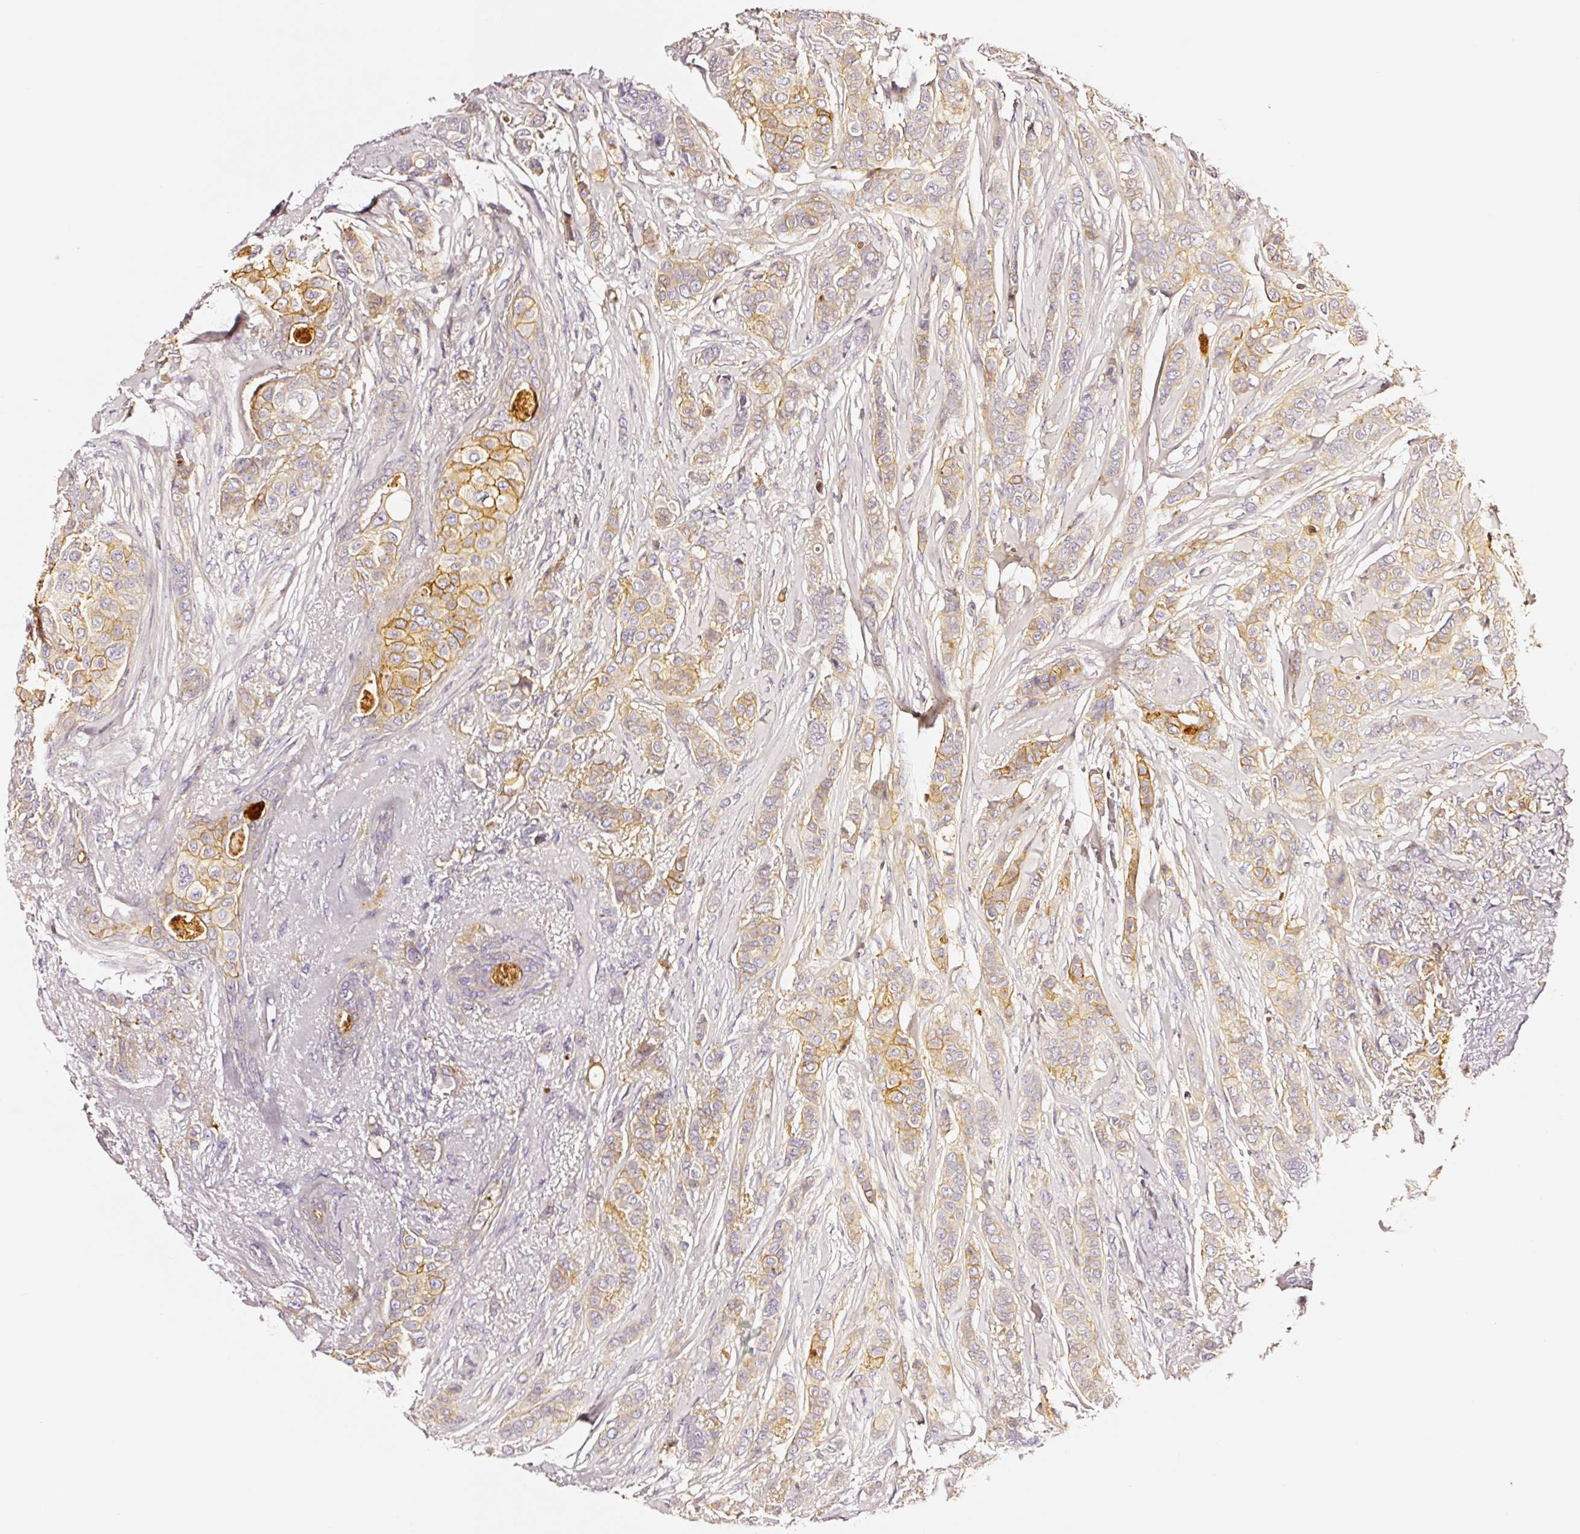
{"staining": {"intensity": "moderate", "quantity": "25%-75%", "location": "cytoplasmic/membranous"}, "tissue": "breast cancer", "cell_type": "Tumor cells", "image_type": "cancer", "snomed": [{"axis": "morphology", "description": "Lobular carcinoma"}, {"axis": "topography", "description": "Breast"}], "caption": "Breast cancer stained for a protein (brown) exhibits moderate cytoplasmic/membranous positive staining in about 25%-75% of tumor cells.", "gene": "CD47", "patient": {"sex": "female", "age": 51}}